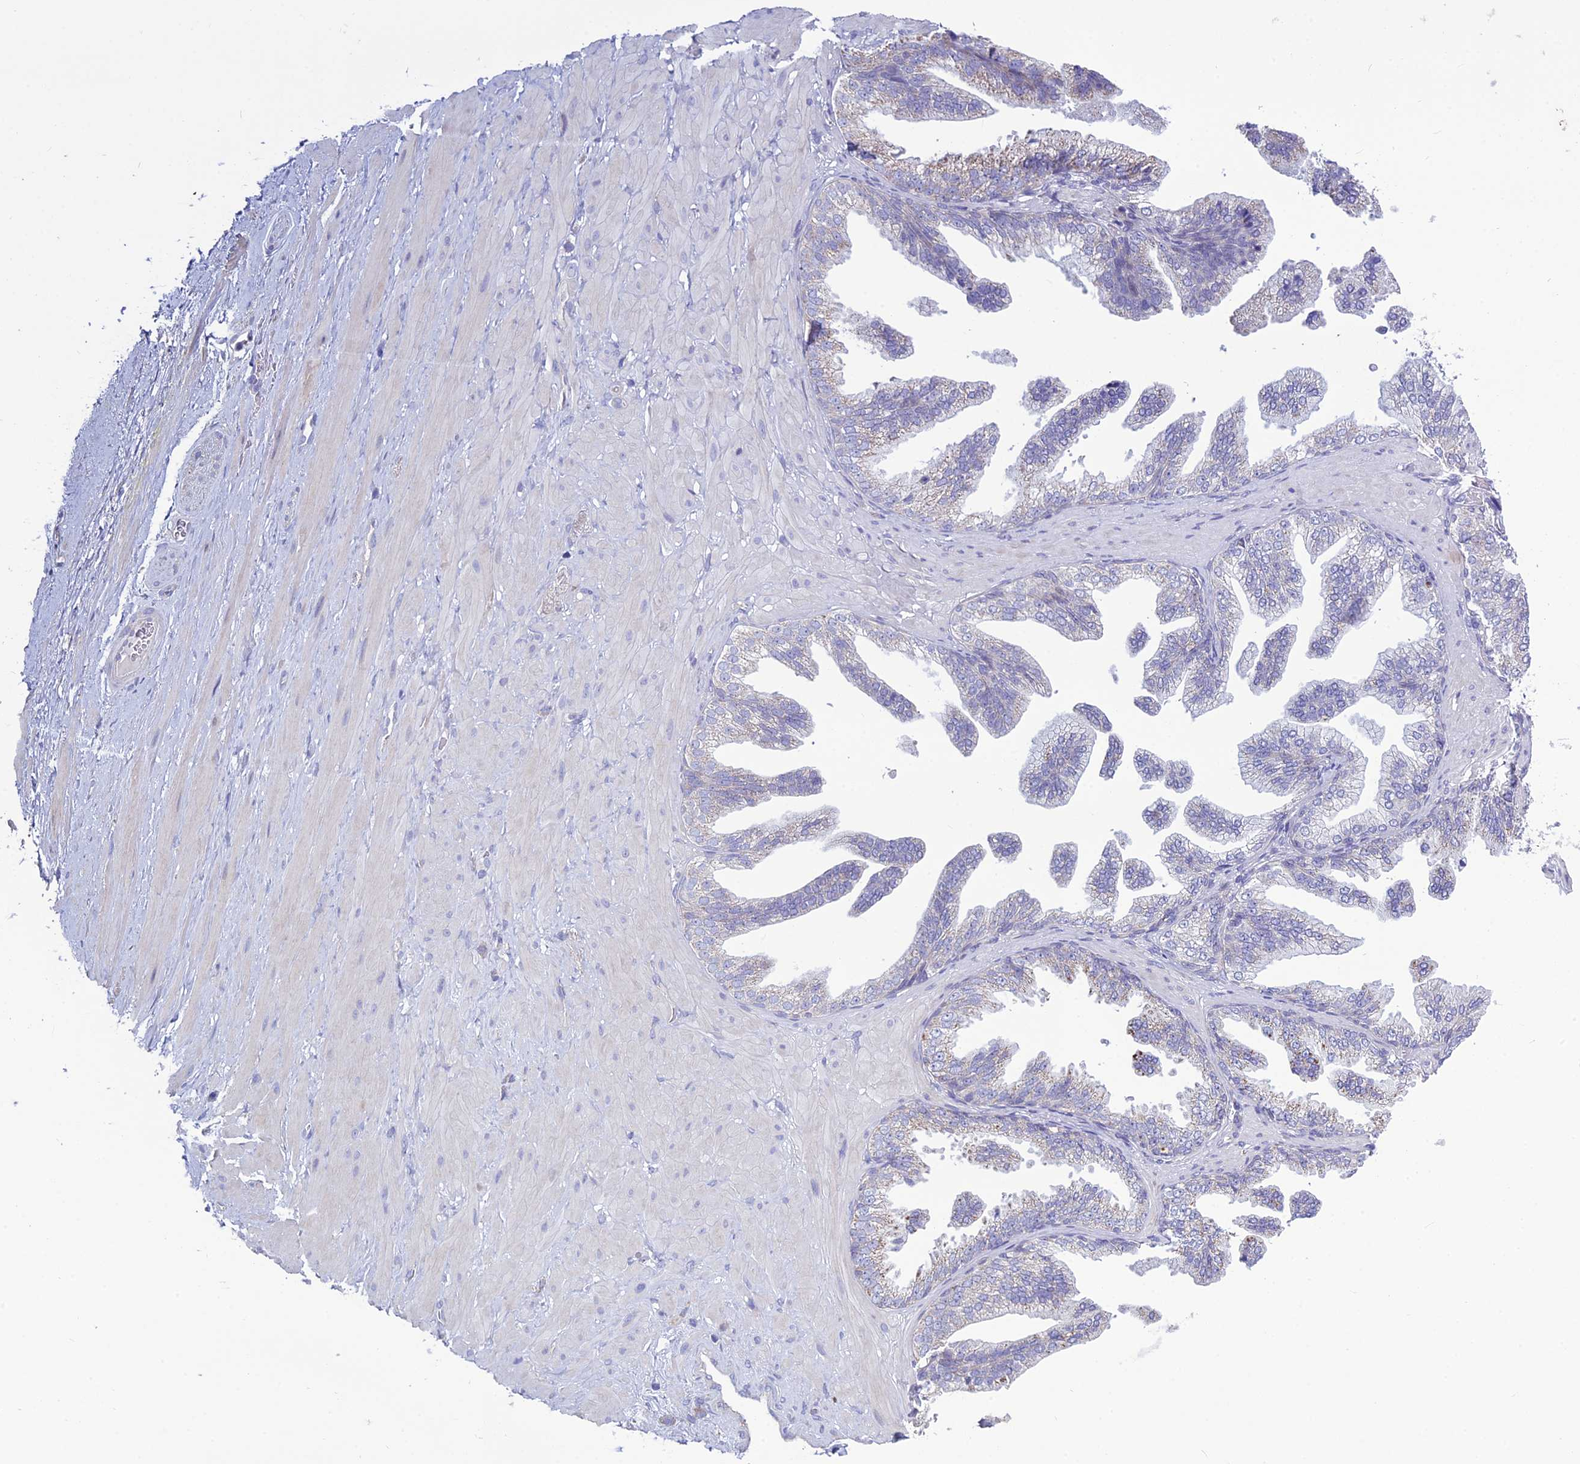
{"staining": {"intensity": "negative", "quantity": "none", "location": "none"}, "tissue": "adipose tissue", "cell_type": "Adipocytes", "image_type": "normal", "snomed": [{"axis": "morphology", "description": "Normal tissue, NOS"}, {"axis": "morphology", "description": "Adenocarcinoma, Low grade"}, {"axis": "topography", "description": "Prostate"}, {"axis": "topography", "description": "Peripheral nerve tissue"}], "caption": "Immunohistochemistry of unremarkable adipose tissue exhibits no expression in adipocytes.", "gene": "BHMT2", "patient": {"sex": "male", "age": 63}}